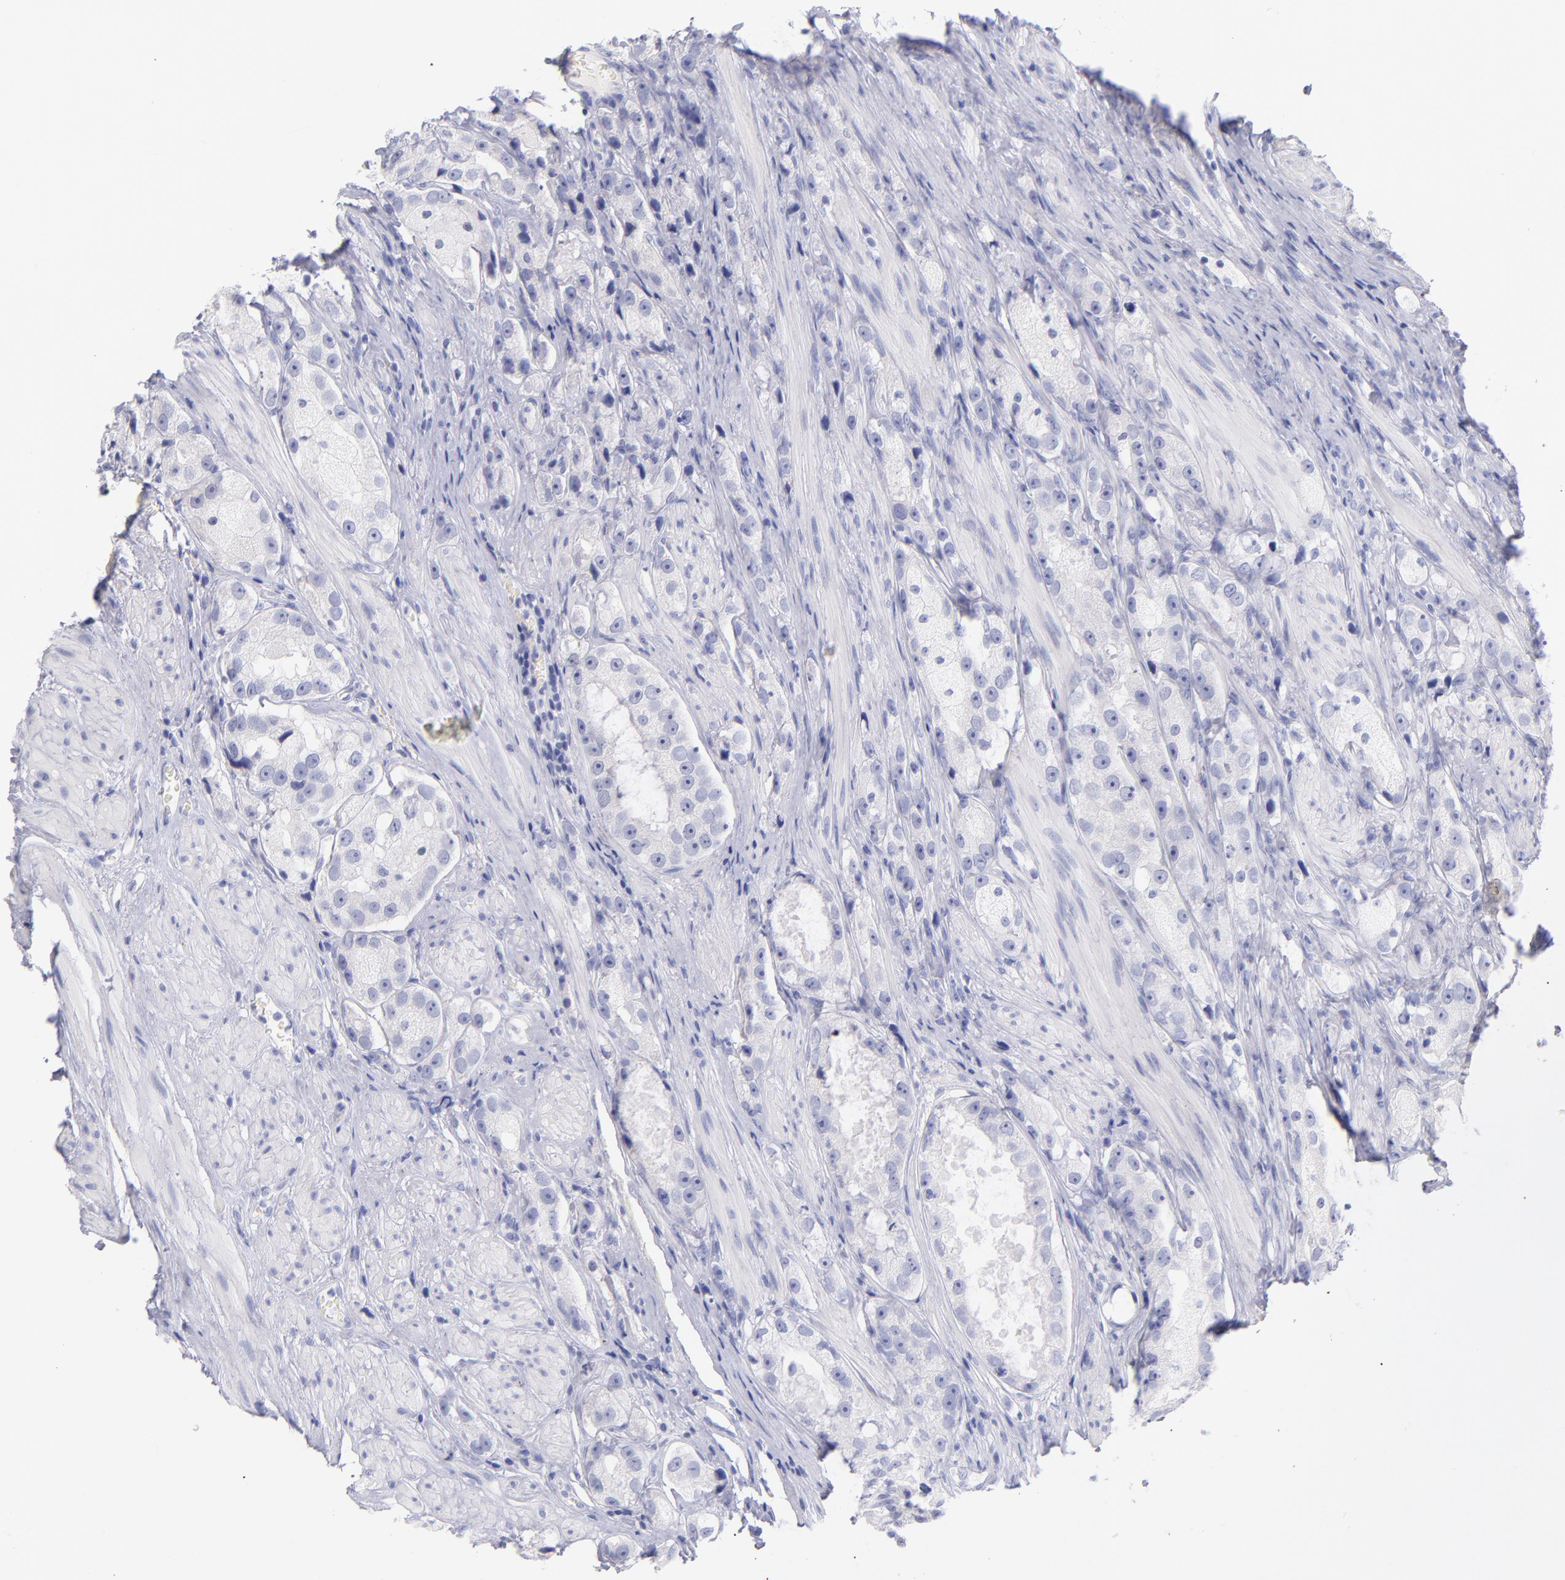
{"staining": {"intensity": "negative", "quantity": "none", "location": "none"}, "tissue": "prostate cancer", "cell_type": "Tumor cells", "image_type": "cancer", "snomed": [{"axis": "morphology", "description": "Adenocarcinoma, High grade"}, {"axis": "topography", "description": "Prostate"}], "caption": "A histopathology image of prostate cancer stained for a protein displays no brown staining in tumor cells.", "gene": "SCGN", "patient": {"sex": "male", "age": 63}}